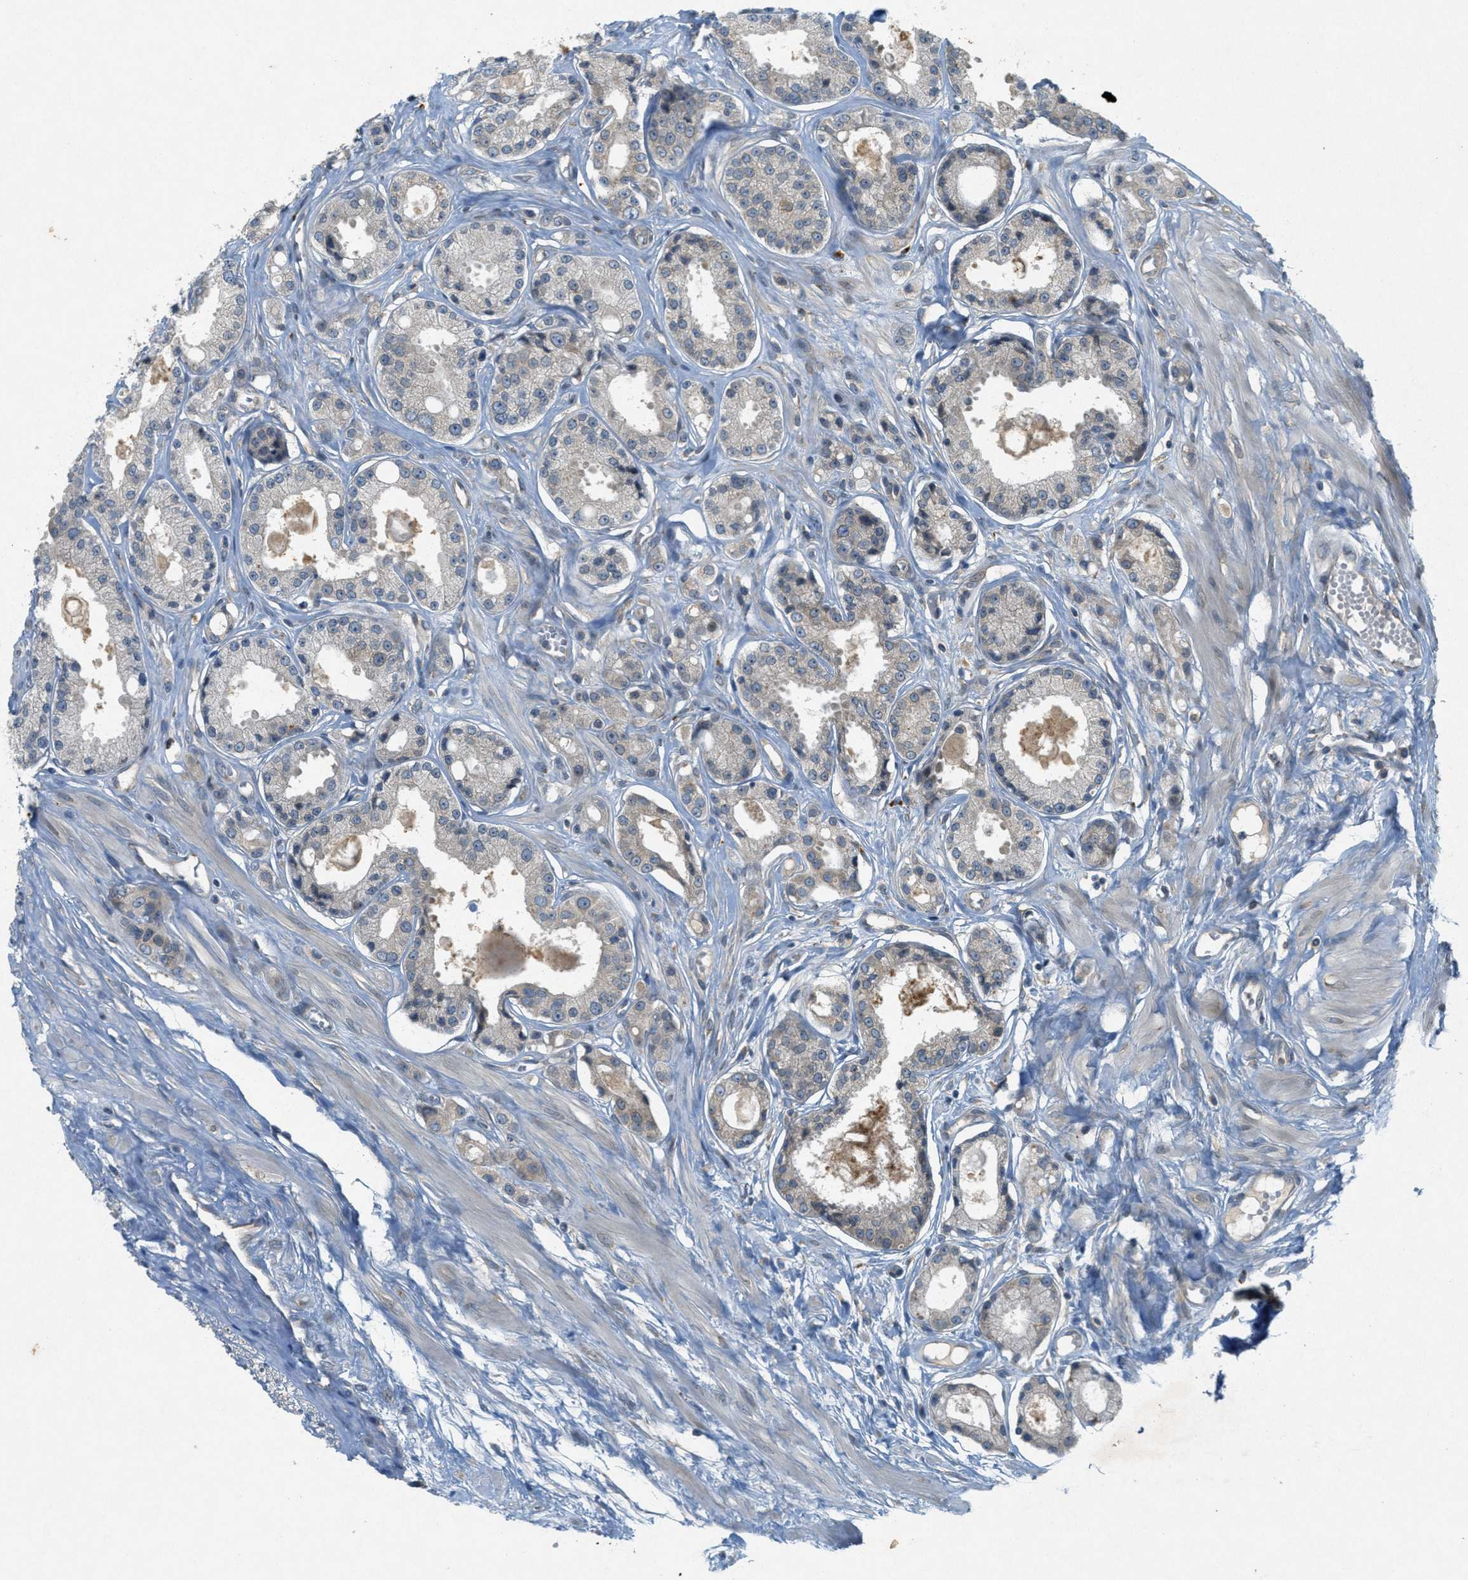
{"staining": {"intensity": "weak", "quantity": "<25%", "location": "cytoplasmic/membranous"}, "tissue": "prostate cancer", "cell_type": "Tumor cells", "image_type": "cancer", "snomed": [{"axis": "morphology", "description": "Adenocarcinoma, Low grade"}, {"axis": "topography", "description": "Prostate"}], "caption": "There is no significant staining in tumor cells of prostate cancer. The staining was performed using DAB (3,3'-diaminobenzidine) to visualize the protein expression in brown, while the nuclei were stained in blue with hematoxylin (Magnification: 20x).", "gene": "SIGMAR1", "patient": {"sex": "male", "age": 57}}